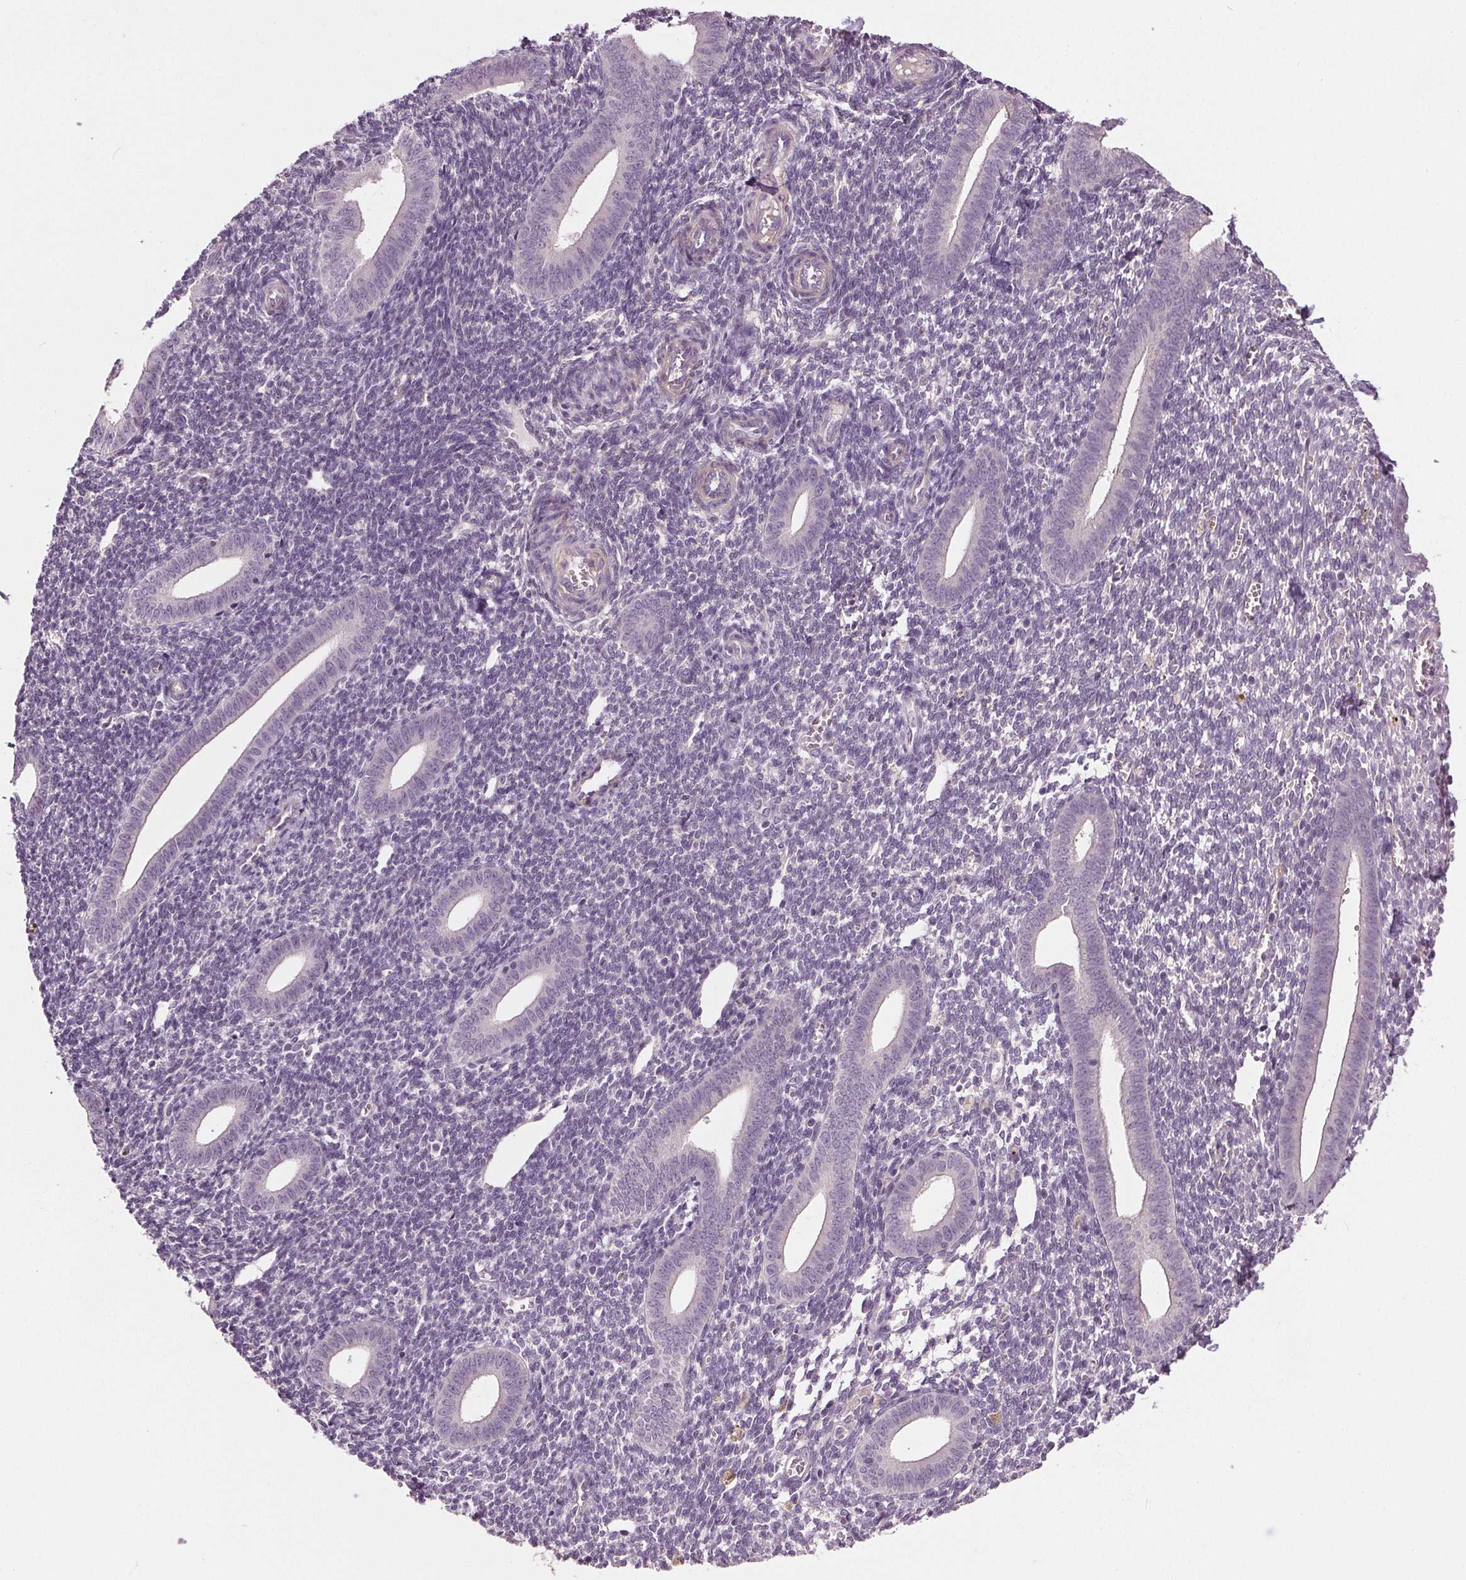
{"staining": {"intensity": "negative", "quantity": "none", "location": "none"}, "tissue": "endometrium", "cell_type": "Cells in endometrial stroma", "image_type": "normal", "snomed": [{"axis": "morphology", "description": "Normal tissue, NOS"}, {"axis": "topography", "description": "Endometrium"}], "caption": "A histopathology image of endometrium stained for a protein demonstrates no brown staining in cells in endometrial stroma. Nuclei are stained in blue.", "gene": "RASA1", "patient": {"sex": "female", "age": 25}}